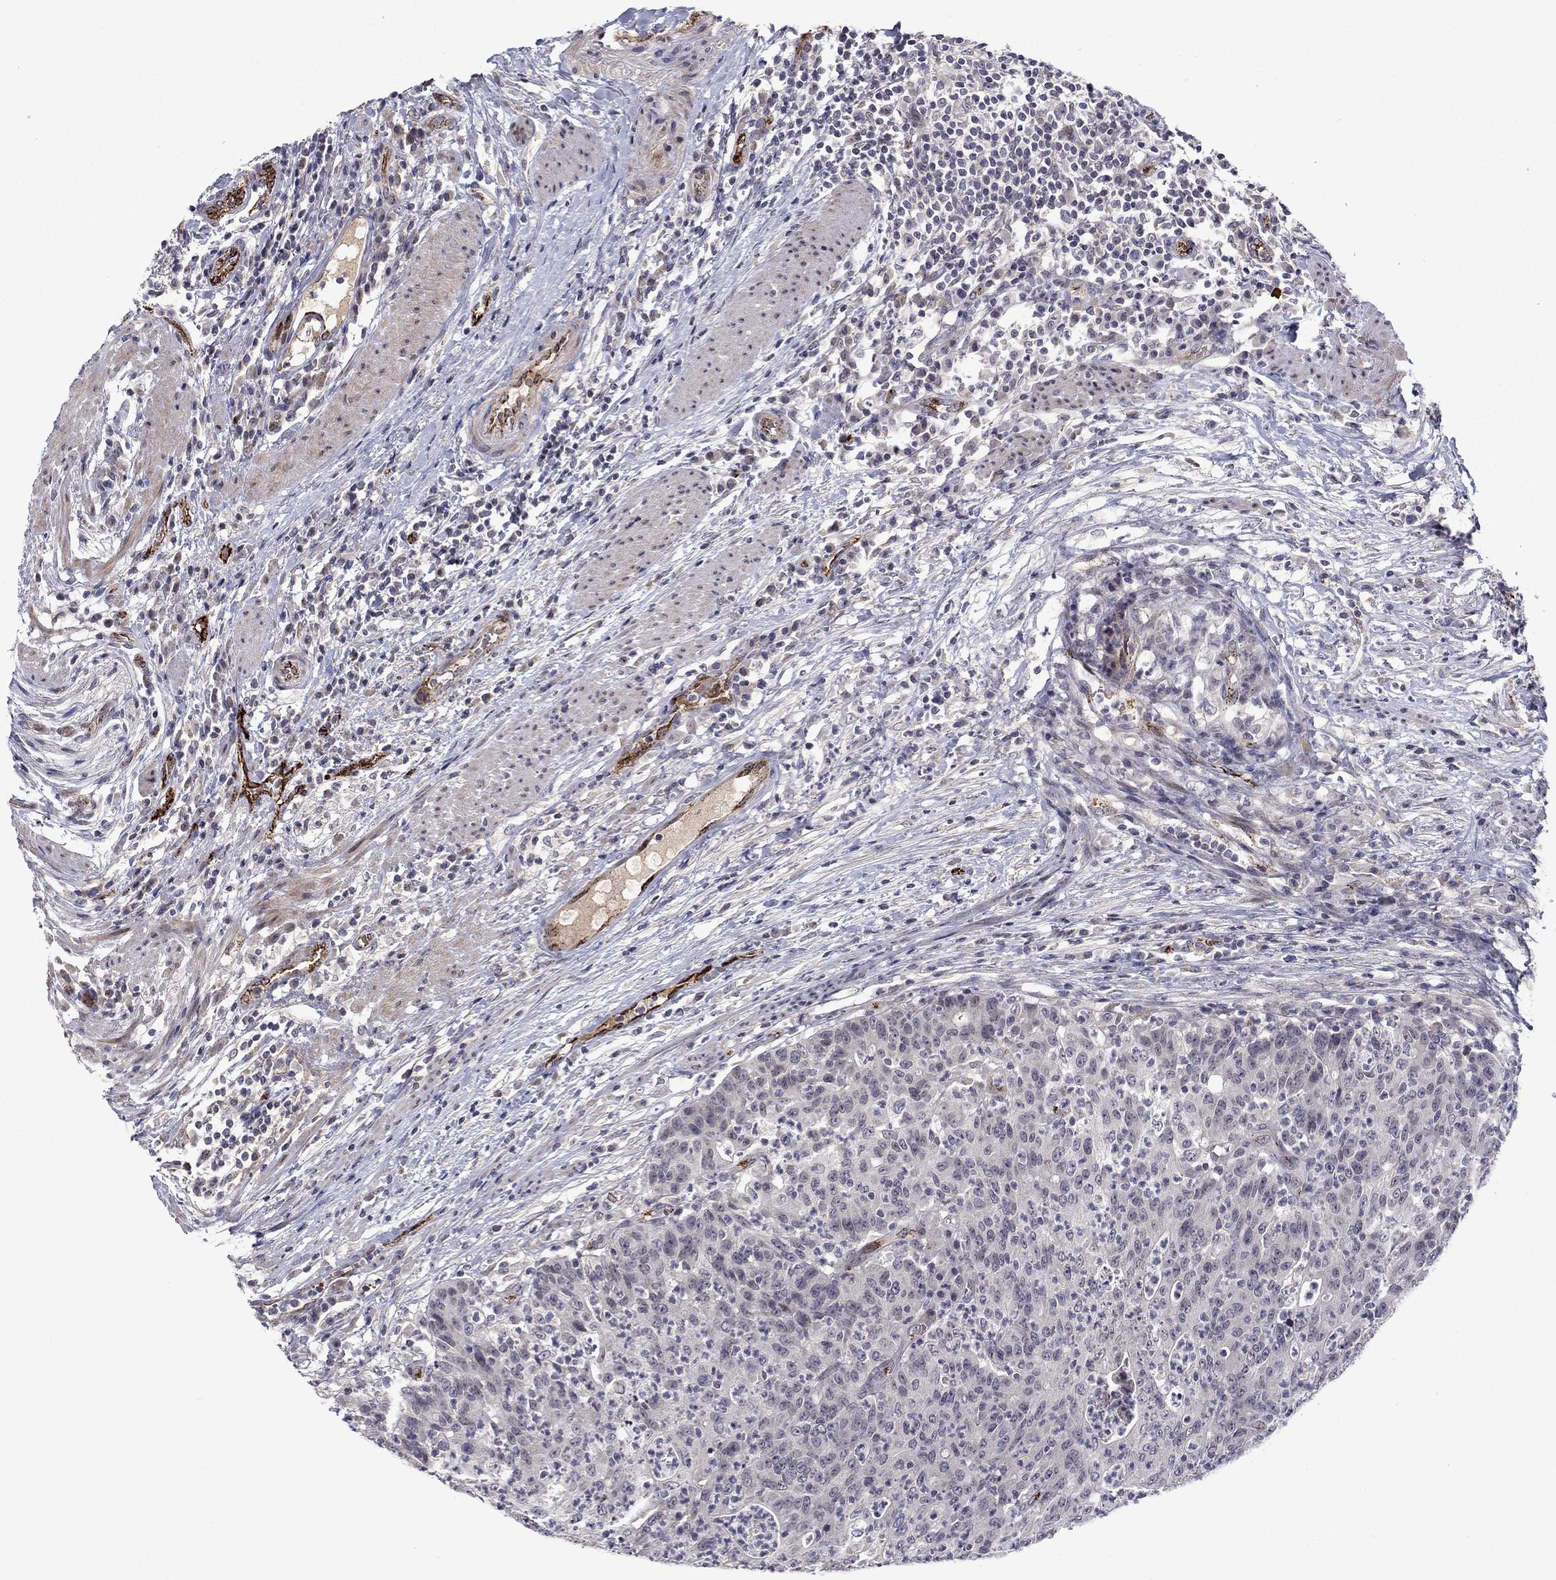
{"staining": {"intensity": "negative", "quantity": "none", "location": "none"}, "tissue": "colorectal cancer", "cell_type": "Tumor cells", "image_type": "cancer", "snomed": [{"axis": "morphology", "description": "Adenocarcinoma, NOS"}, {"axis": "topography", "description": "Colon"}], "caption": "DAB immunohistochemical staining of human colorectal cancer displays no significant positivity in tumor cells.", "gene": "SLITRK1", "patient": {"sex": "male", "age": 70}}